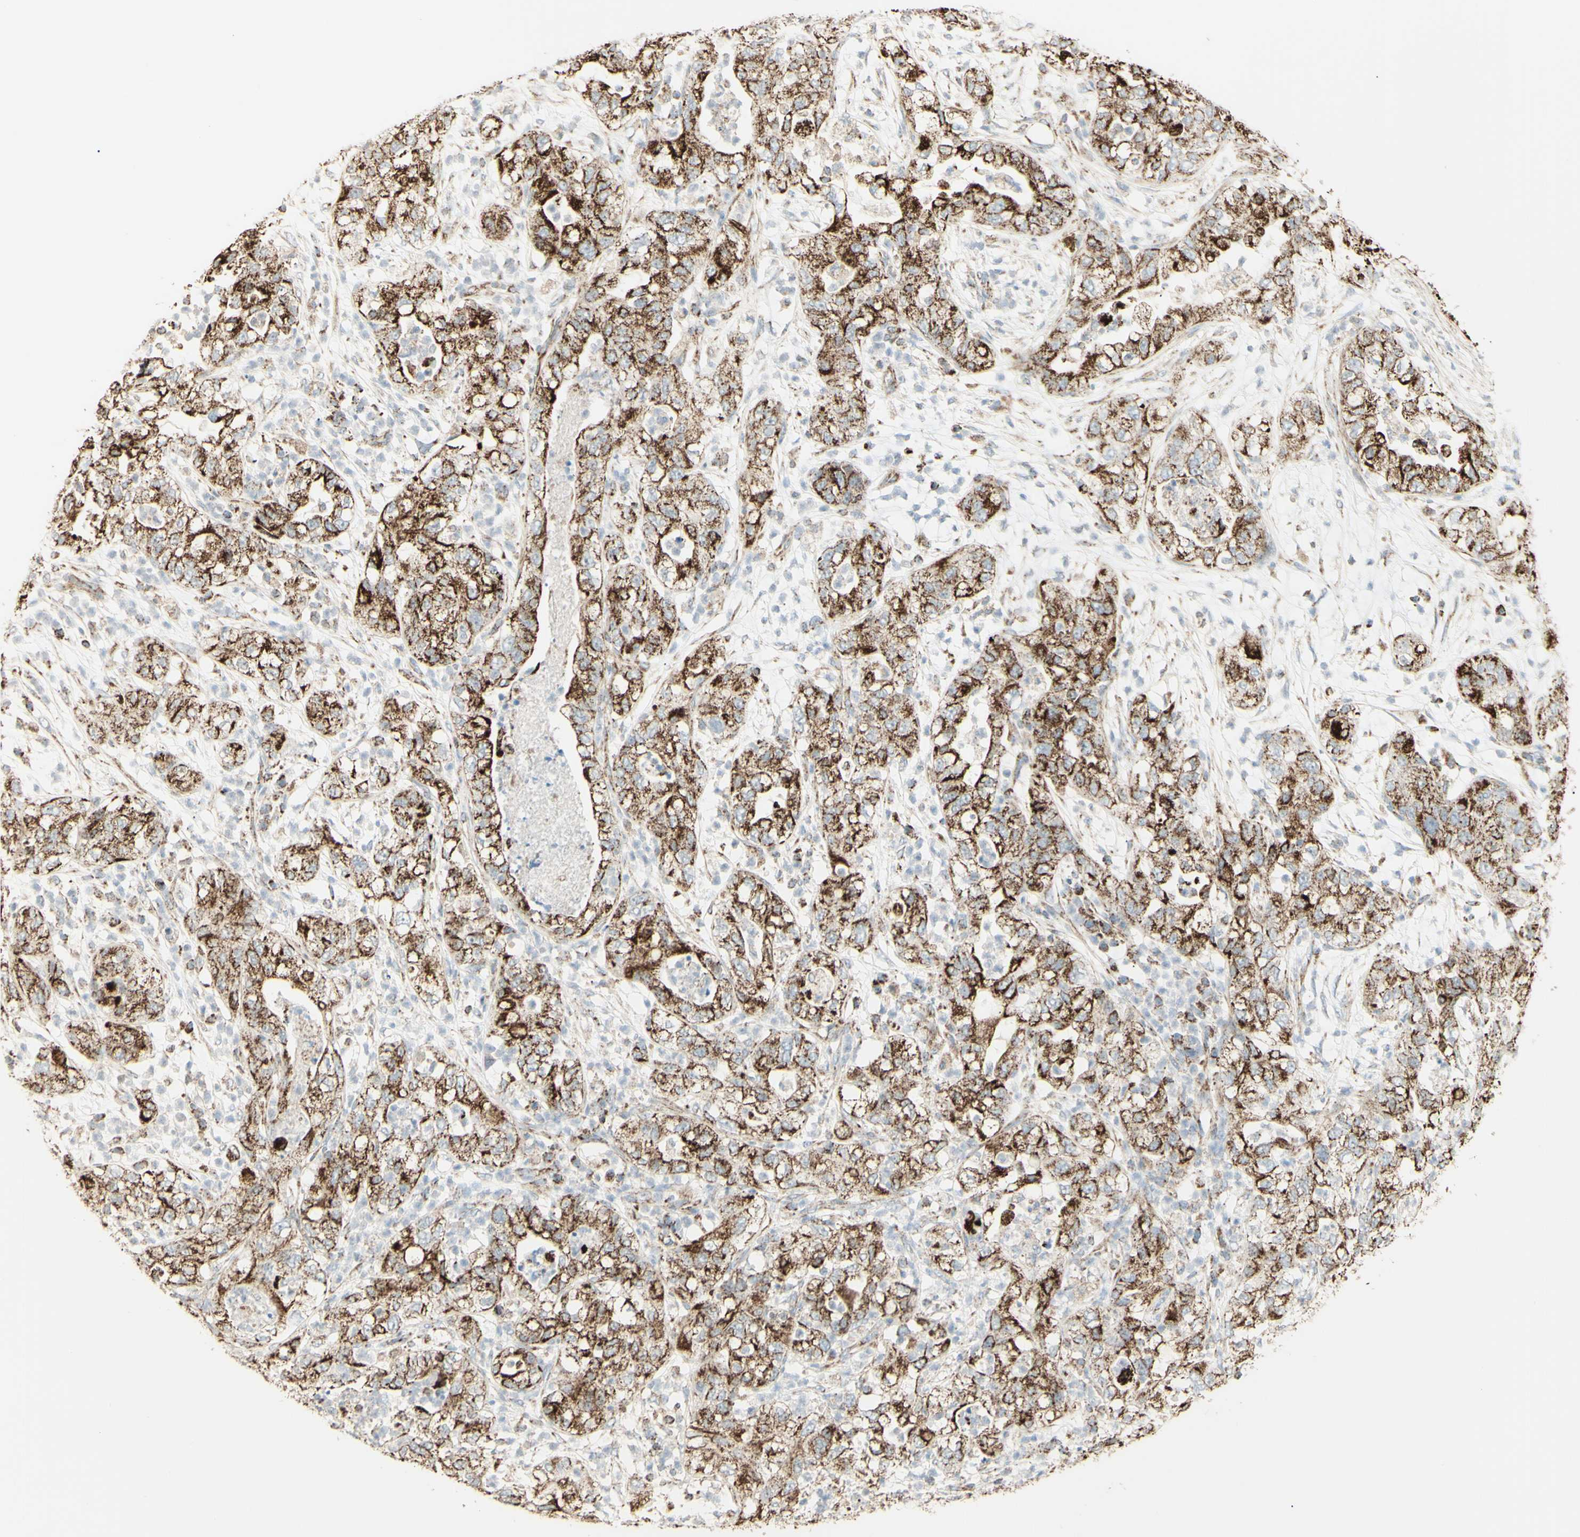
{"staining": {"intensity": "moderate", "quantity": ">75%", "location": "cytoplasmic/membranous"}, "tissue": "pancreatic cancer", "cell_type": "Tumor cells", "image_type": "cancer", "snomed": [{"axis": "morphology", "description": "Adenocarcinoma, NOS"}, {"axis": "topography", "description": "Pancreas"}], "caption": "Tumor cells display moderate cytoplasmic/membranous staining in approximately >75% of cells in adenocarcinoma (pancreatic).", "gene": "LETM1", "patient": {"sex": "female", "age": 78}}